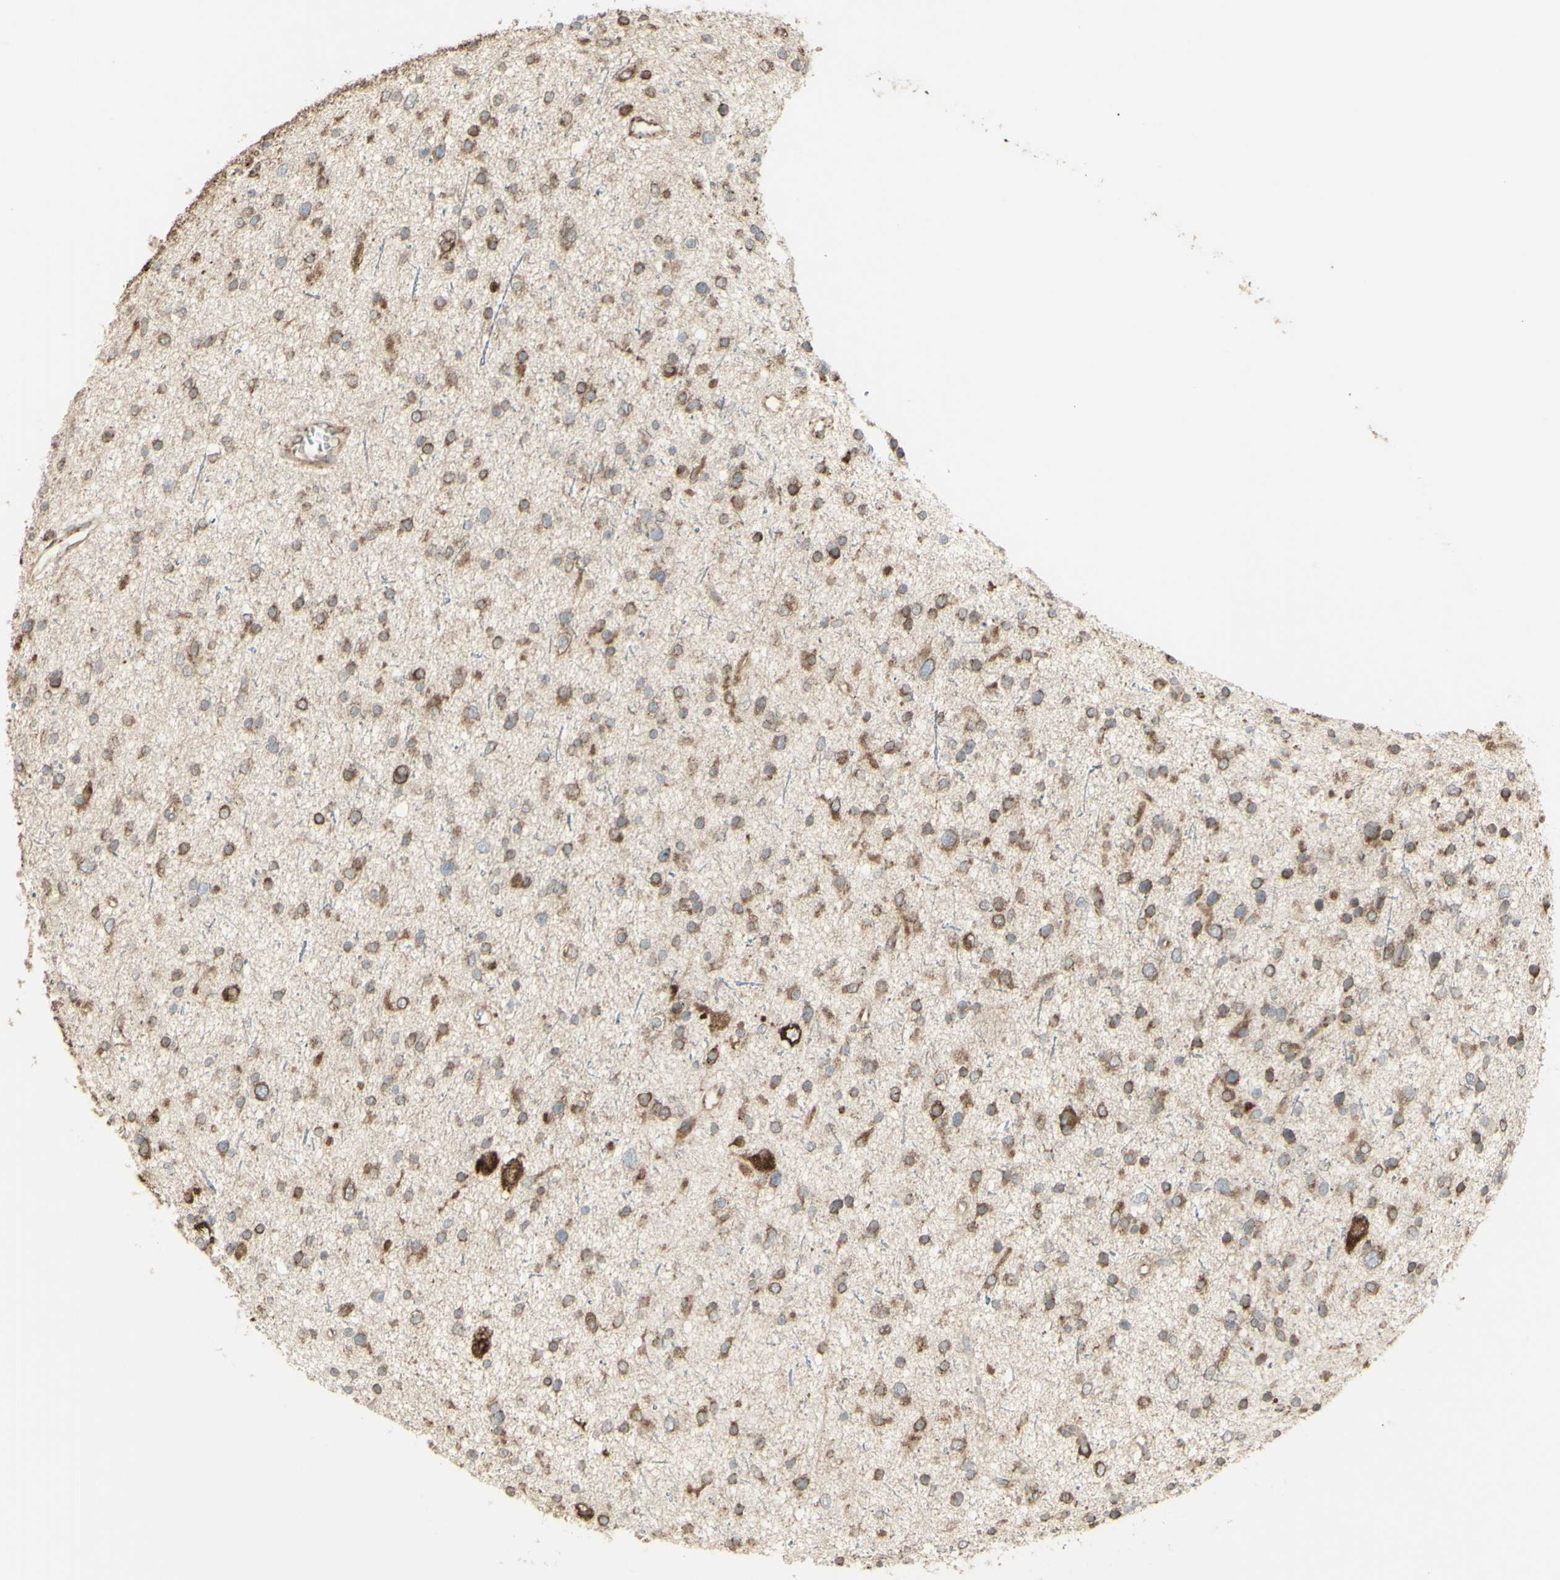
{"staining": {"intensity": "moderate", "quantity": ">75%", "location": "cytoplasmic/membranous"}, "tissue": "glioma", "cell_type": "Tumor cells", "image_type": "cancer", "snomed": [{"axis": "morphology", "description": "Glioma, malignant, Low grade"}, {"axis": "topography", "description": "Brain"}], "caption": "A micrograph of human malignant glioma (low-grade) stained for a protein displays moderate cytoplasmic/membranous brown staining in tumor cells.", "gene": "EEF1B2", "patient": {"sex": "female", "age": 37}}